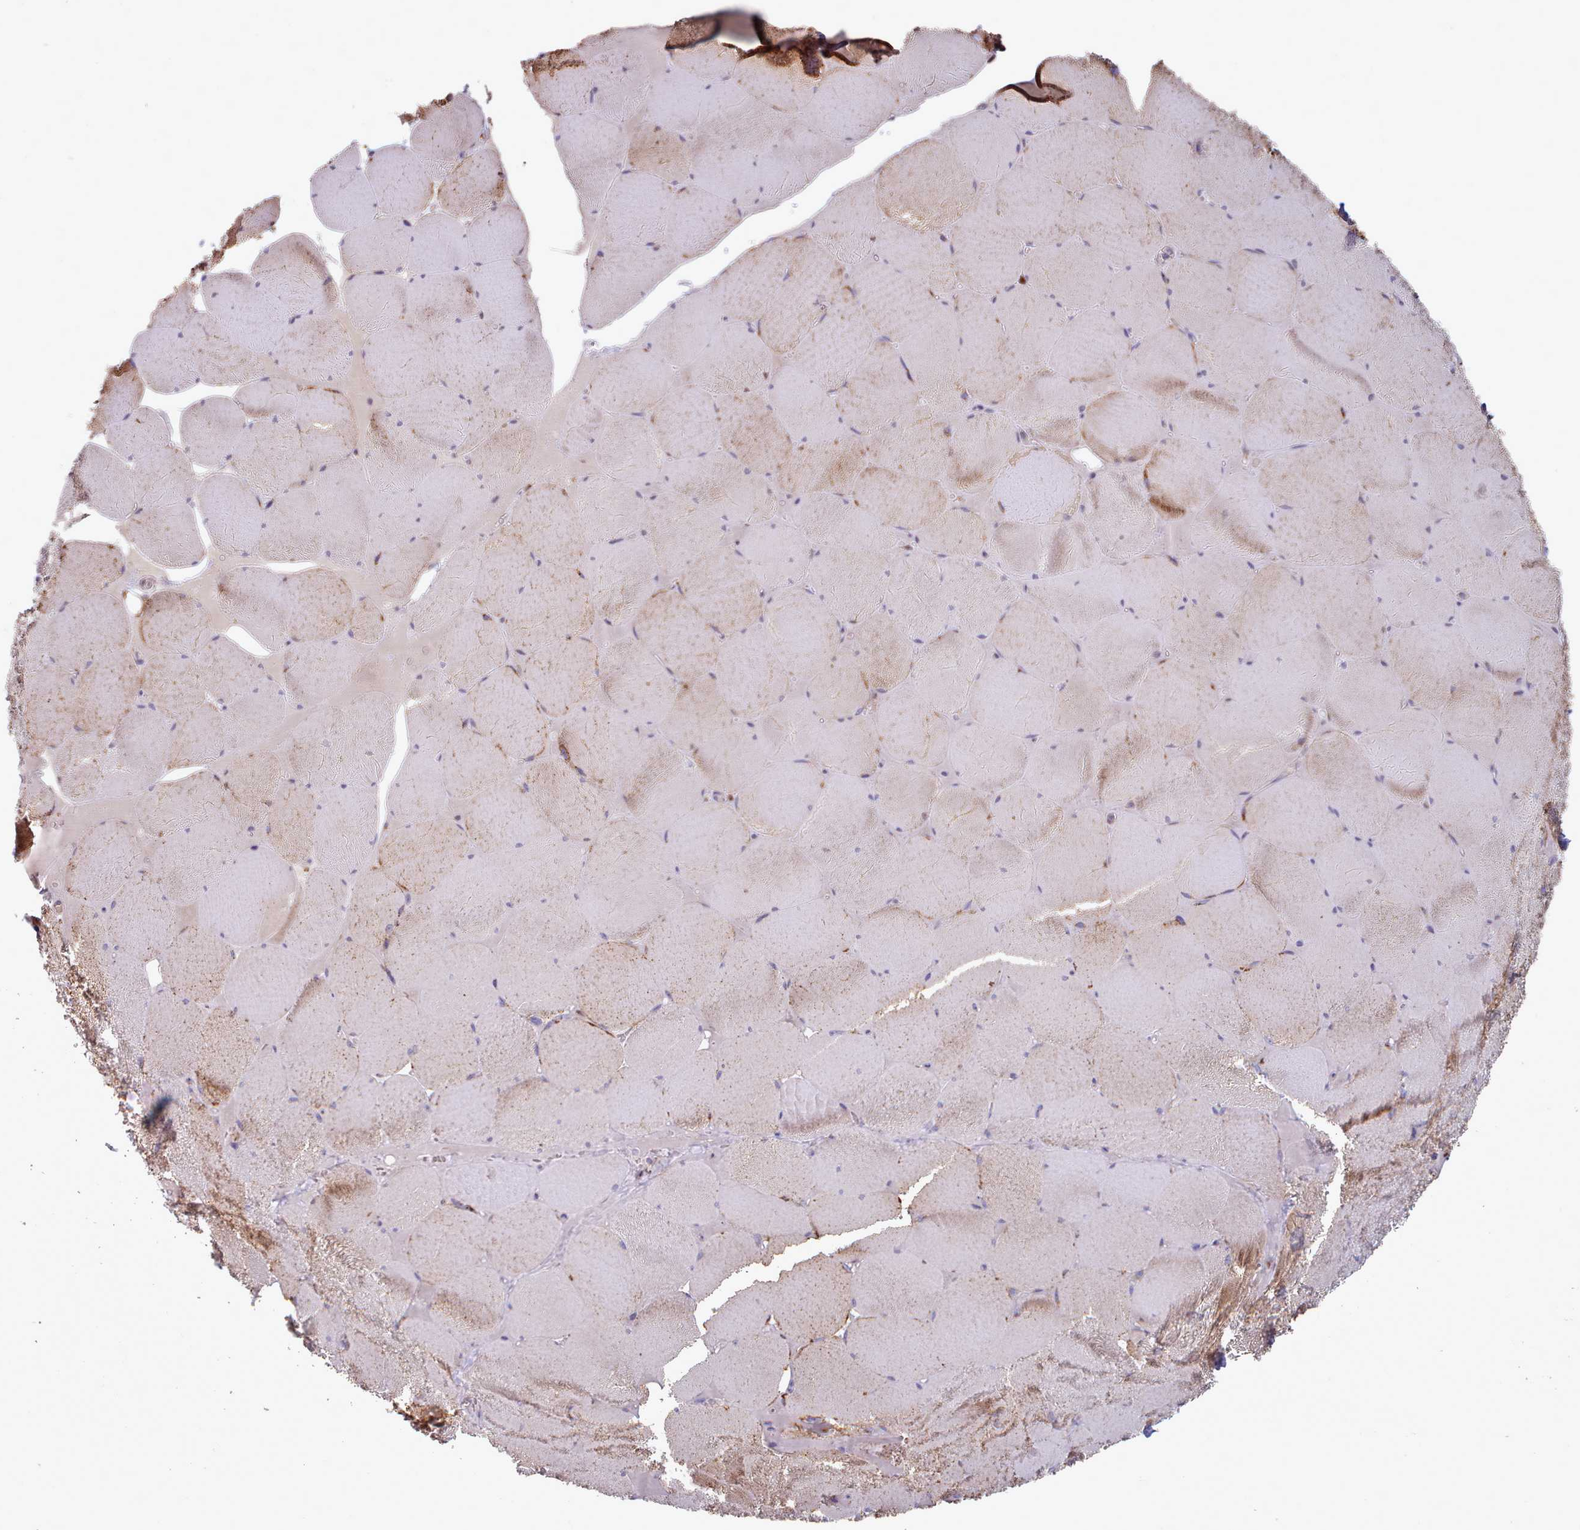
{"staining": {"intensity": "moderate", "quantity": "<25%", "location": "cytoplasmic/membranous"}, "tissue": "skeletal muscle", "cell_type": "Myocytes", "image_type": "normal", "snomed": [{"axis": "morphology", "description": "Normal tissue, NOS"}, {"axis": "topography", "description": "Skeletal muscle"}, {"axis": "topography", "description": "Head-Neck"}], "caption": "IHC (DAB) staining of unremarkable human skeletal muscle exhibits moderate cytoplasmic/membranous protein expression in about <25% of myocytes. (IHC, brightfield microscopy, high magnification).", "gene": "HSDL2", "patient": {"sex": "male", "age": 66}}